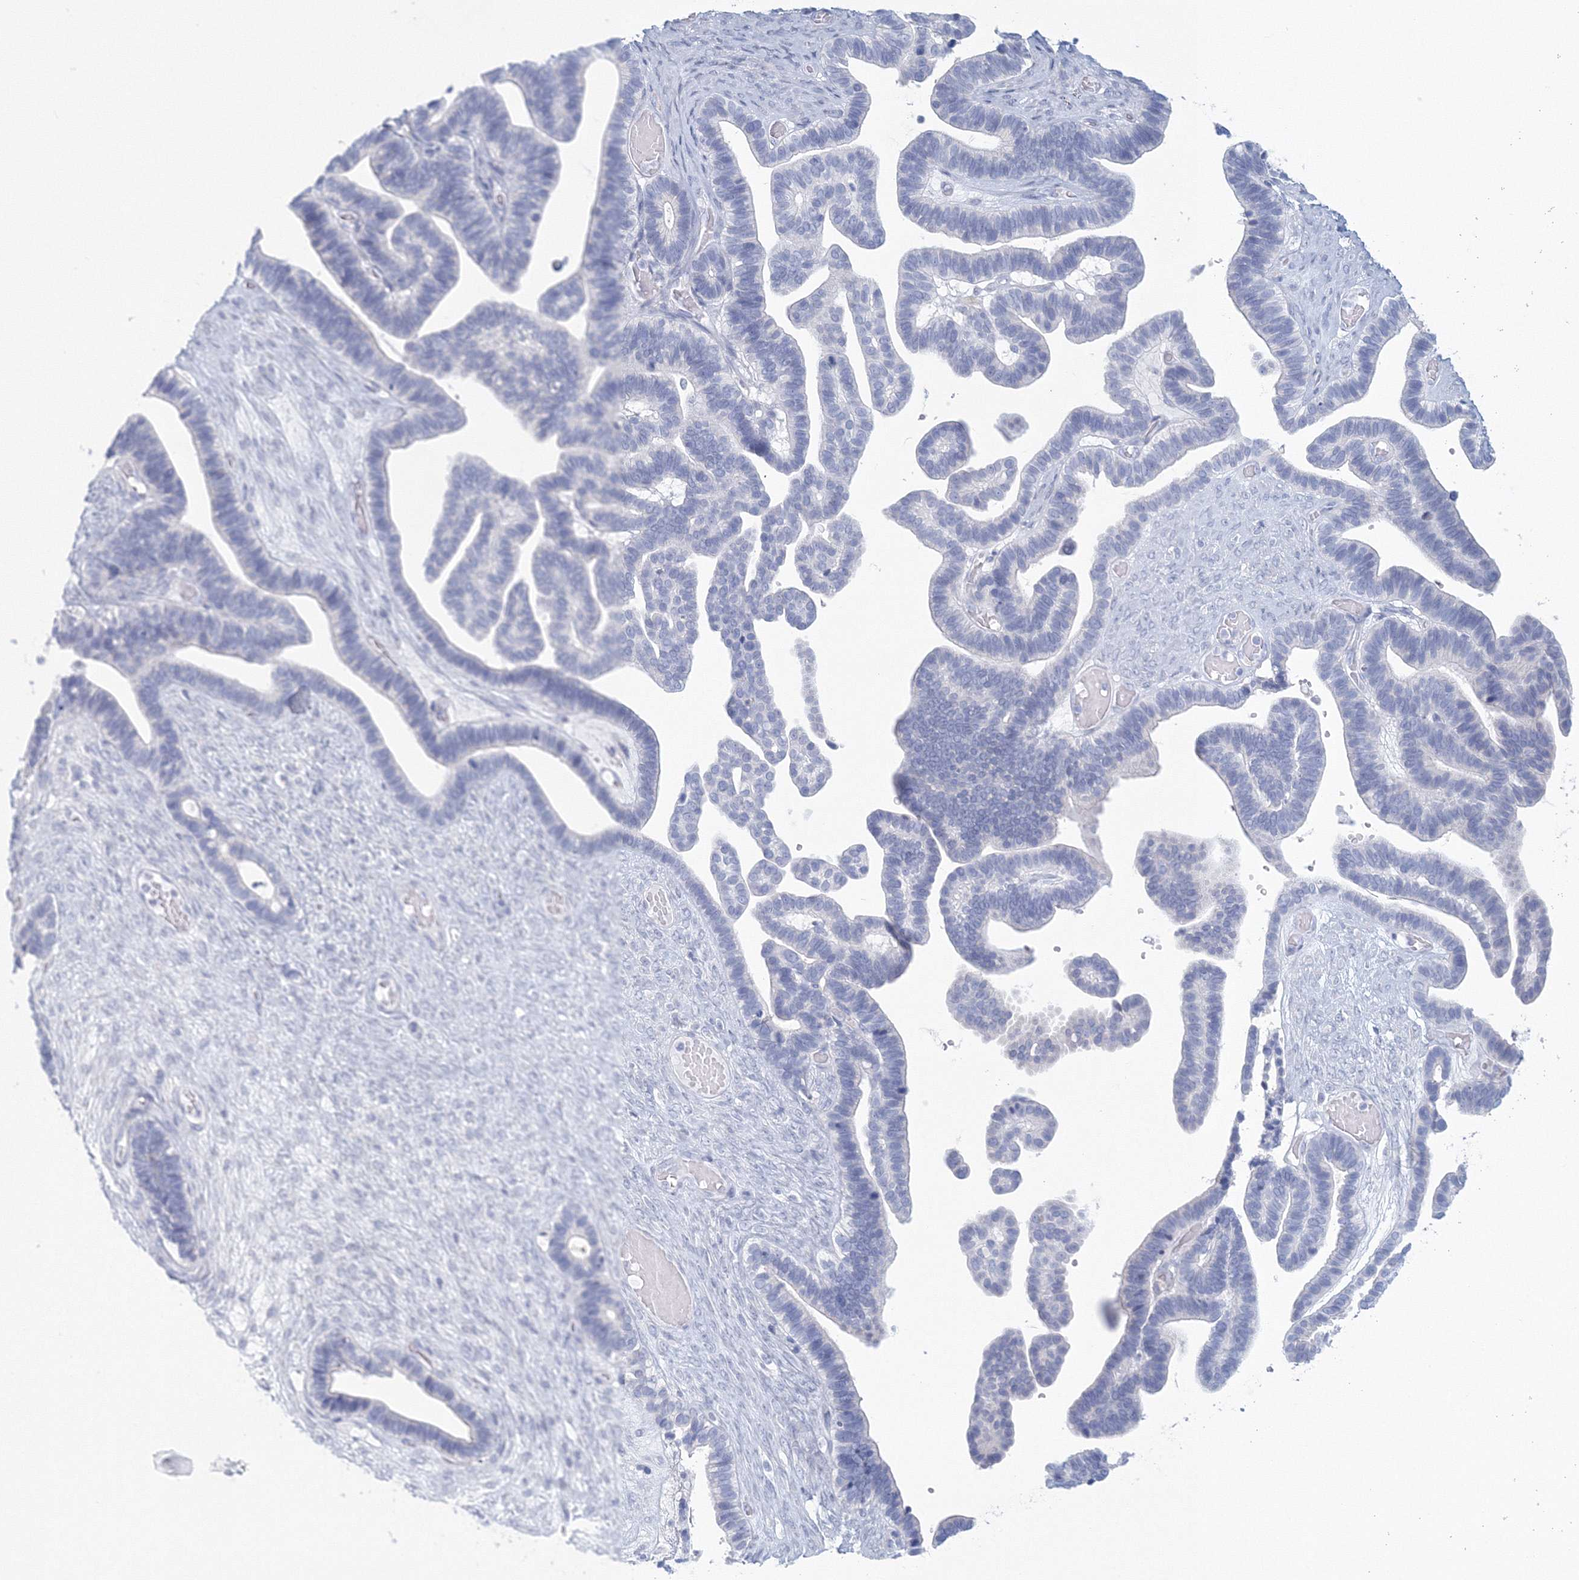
{"staining": {"intensity": "negative", "quantity": "none", "location": "none"}, "tissue": "ovarian cancer", "cell_type": "Tumor cells", "image_type": "cancer", "snomed": [{"axis": "morphology", "description": "Cystadenocarcinoma, serous, NOS"}, {"axis": "topography", "description": "Ovary"}], "caption": "A high-resolution histopathology image shows immunohistochemistry (IHC) staining of ovarian serous cystadenocarcinoma, which exhibits no significant positivity in tumor cells. The staining was performed using DAB to visualize the protein expression in brown, while the nuclei were stained in blue with hematoxylin (Magnification: 20x).", "gene": "VSIG1", "patient": {"sex": "female", "age": 56}}